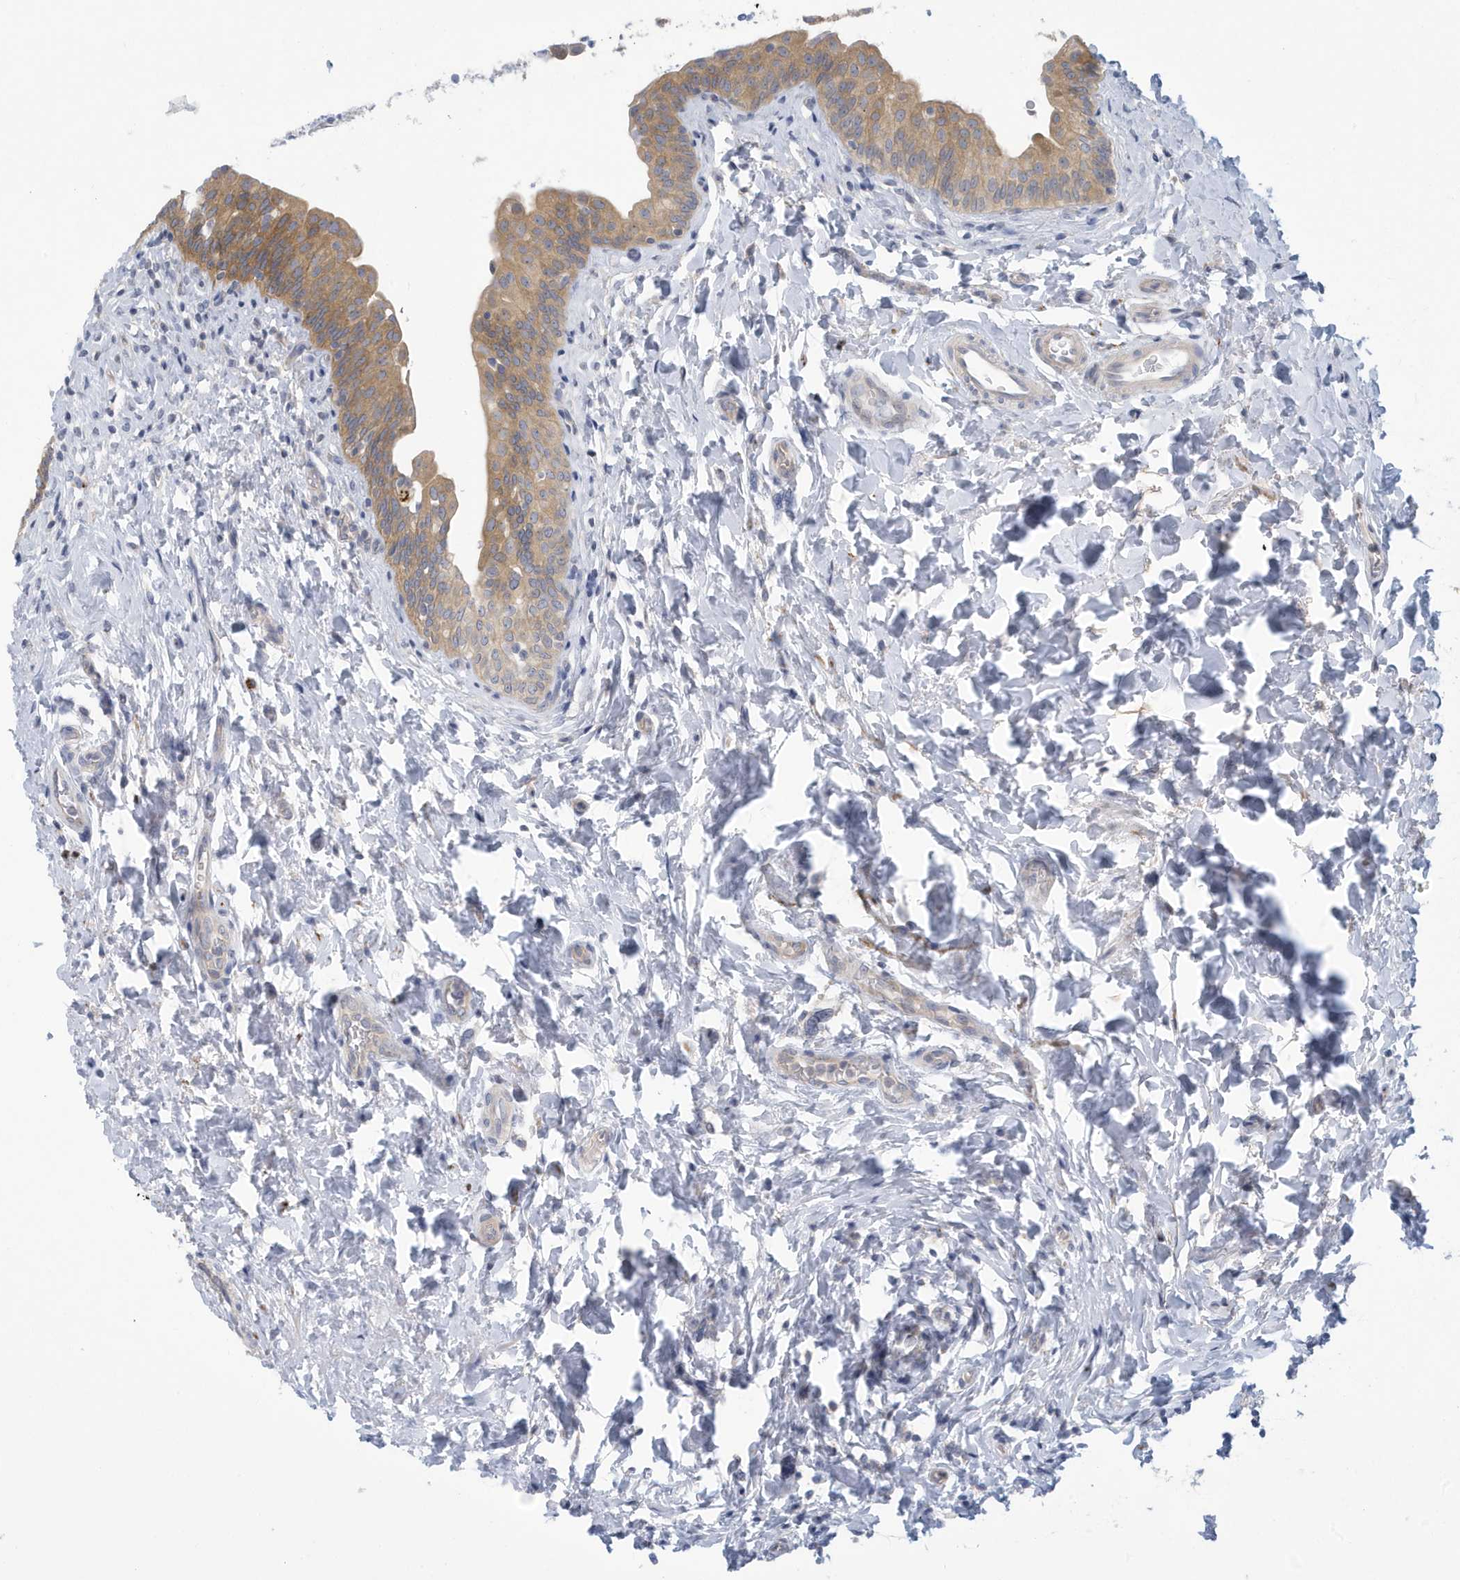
{"staining": {"intensity": "moderate", "quantity": ">75%", "location": "cytoplasmic/membranous"}, "tissue": "urinary bladder", "cell_type": "Urothelial cells", "image_type": "normal", "snomed": [{"axis": "morphology", "description": "Normal tissue, NOS"}, {"axis": "topography", "description": "Urinary bladder"}], "caption": "Protein analysis of benign urinary bladder demonstrates moderate cytoplasmic/membranous expression in about >75% of urothelial cells. The staining is performed using DAB (3,3'-diaminobenzidine) brown chromogen to label protein expression. The nuclei are counter-stained blue using hematoxylin.", "gene": "VTA1", "patient": {"sex": "male", "age": 83}}